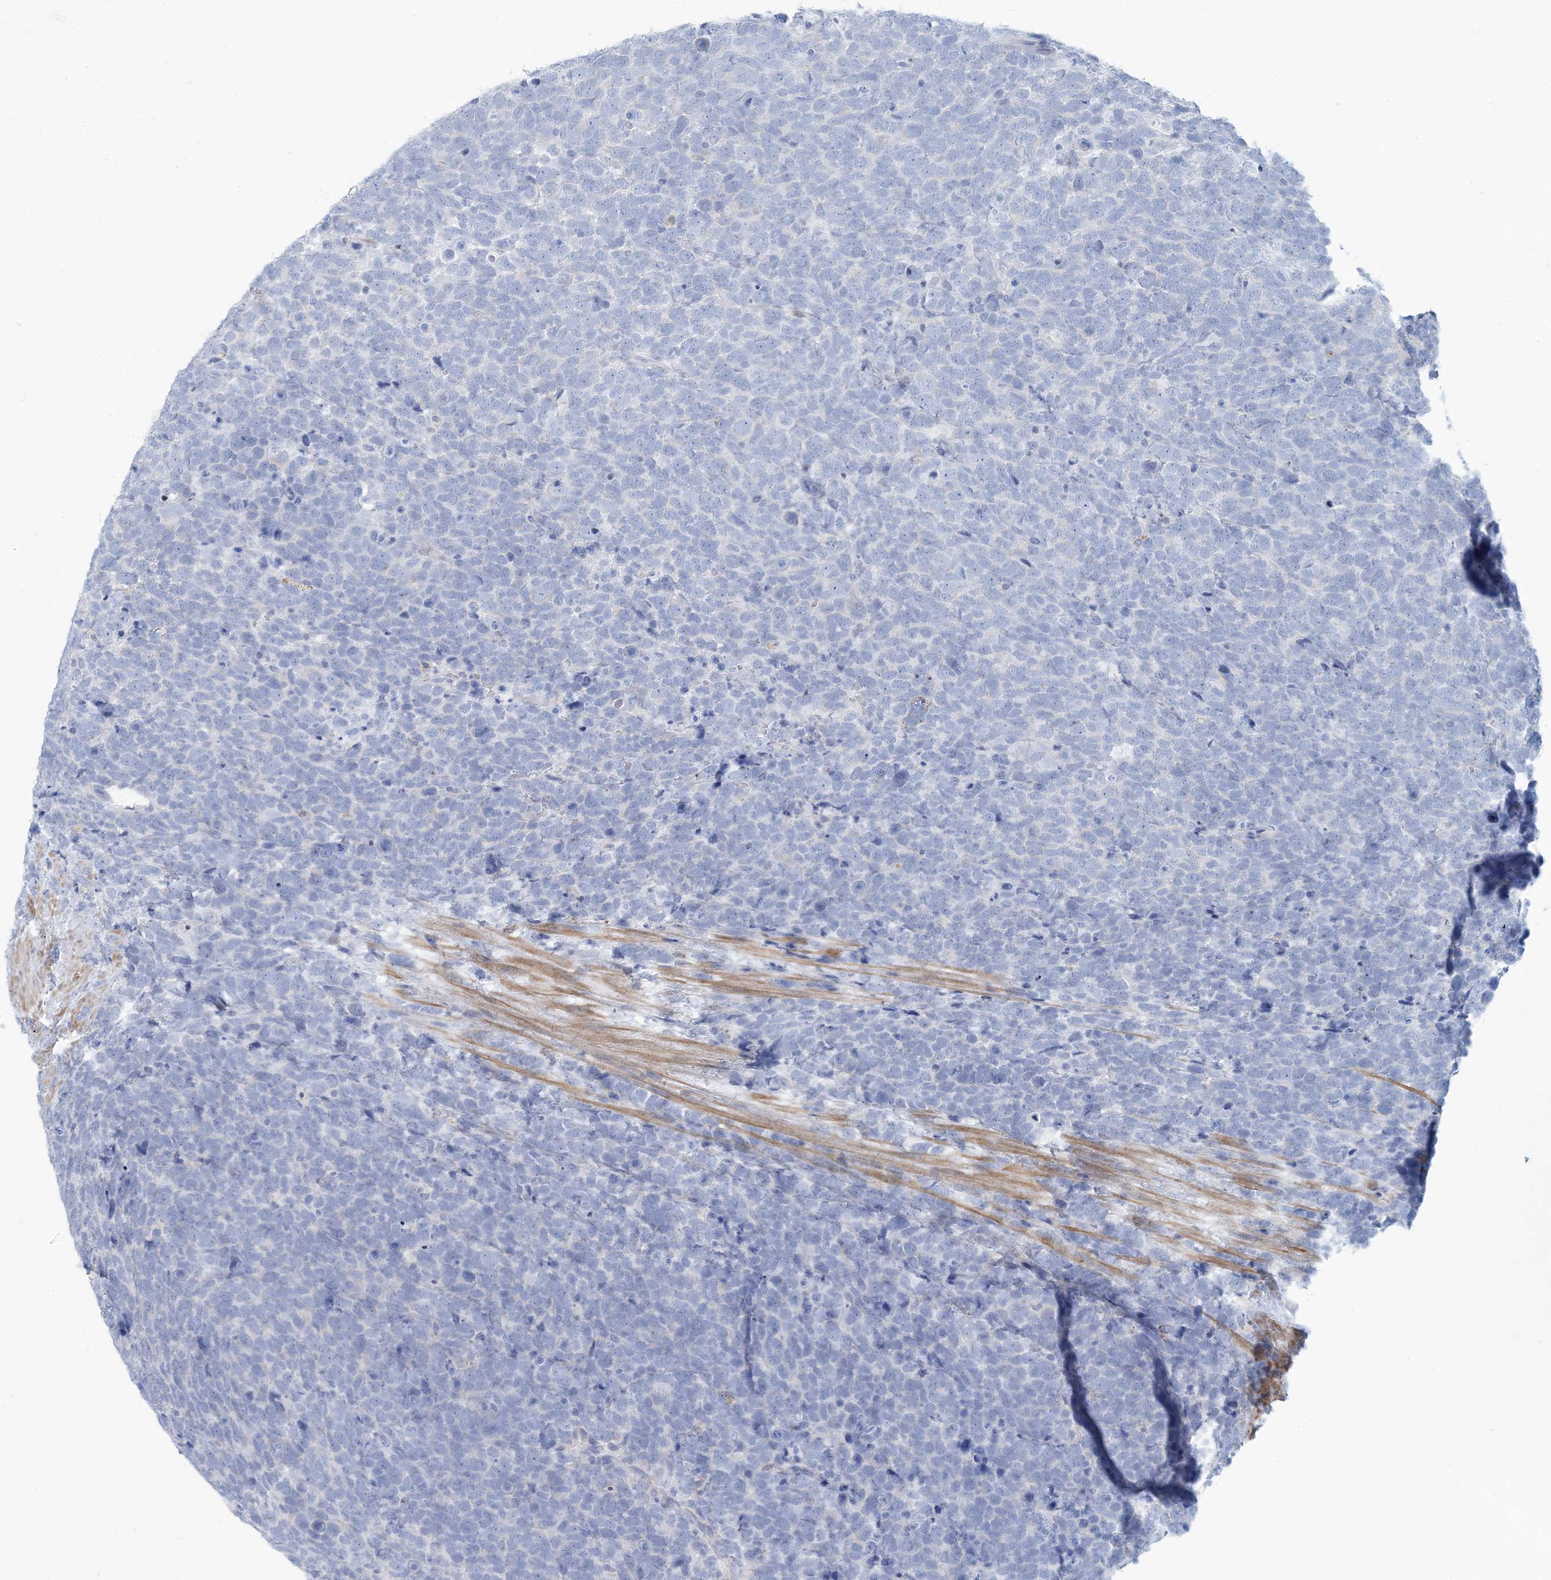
{"staining": {"intensity": "negative", "quantity": "none", "location": "none"}, "tissue": "urothelial cancer", "cell_type": "Tumor cells", "image_type": "cancer", "snomed": [{"axis": "morphology", "description": "Urothelial carcinoma, High grade"}, {"axis": "topography", "description": "Urinary bladder"}], "caption": "Protein analysis of urothelial cancer shows no significant positivity in tumor cells.", "gene": "MOXD1", "patient": {"sex": "female", "age": 82}}